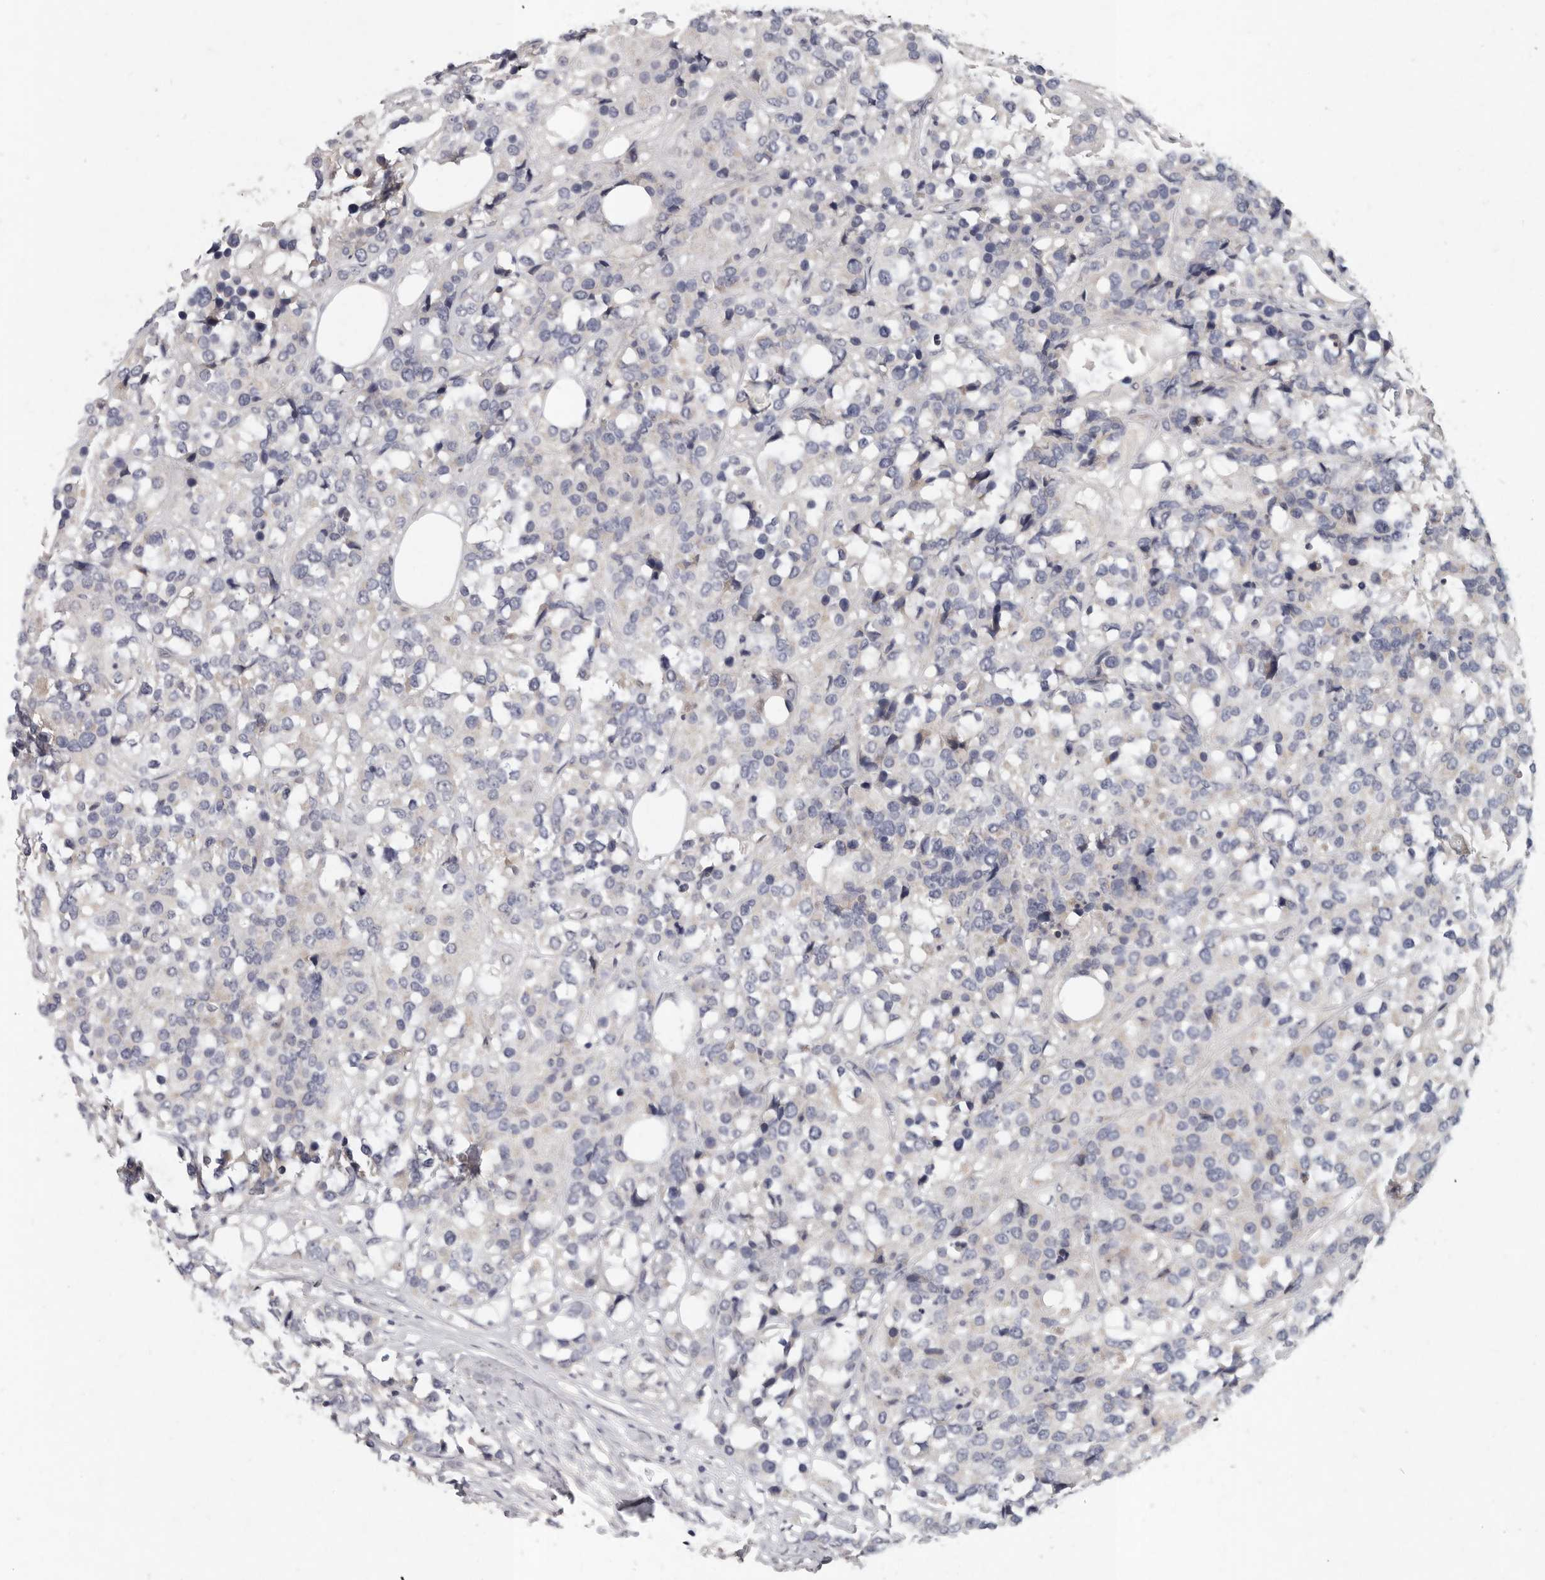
{"staining": {"intensity": "negative", "quantity": "none", "location": "none"}, "tissue": "breast cancer", "cell_type": "Tumor cells", "image_type": "cancer", "snomed": [{"axis": "morphology", "description": "Lobular carcinoma"}, {"axis": "topography", "description": "Breast"}], "caption": "Tumor cells show no significant protein staining in breast lobular carcinoma.", "gene": "SLC22A1", "patient": {"sex": "female", "age": 59}}